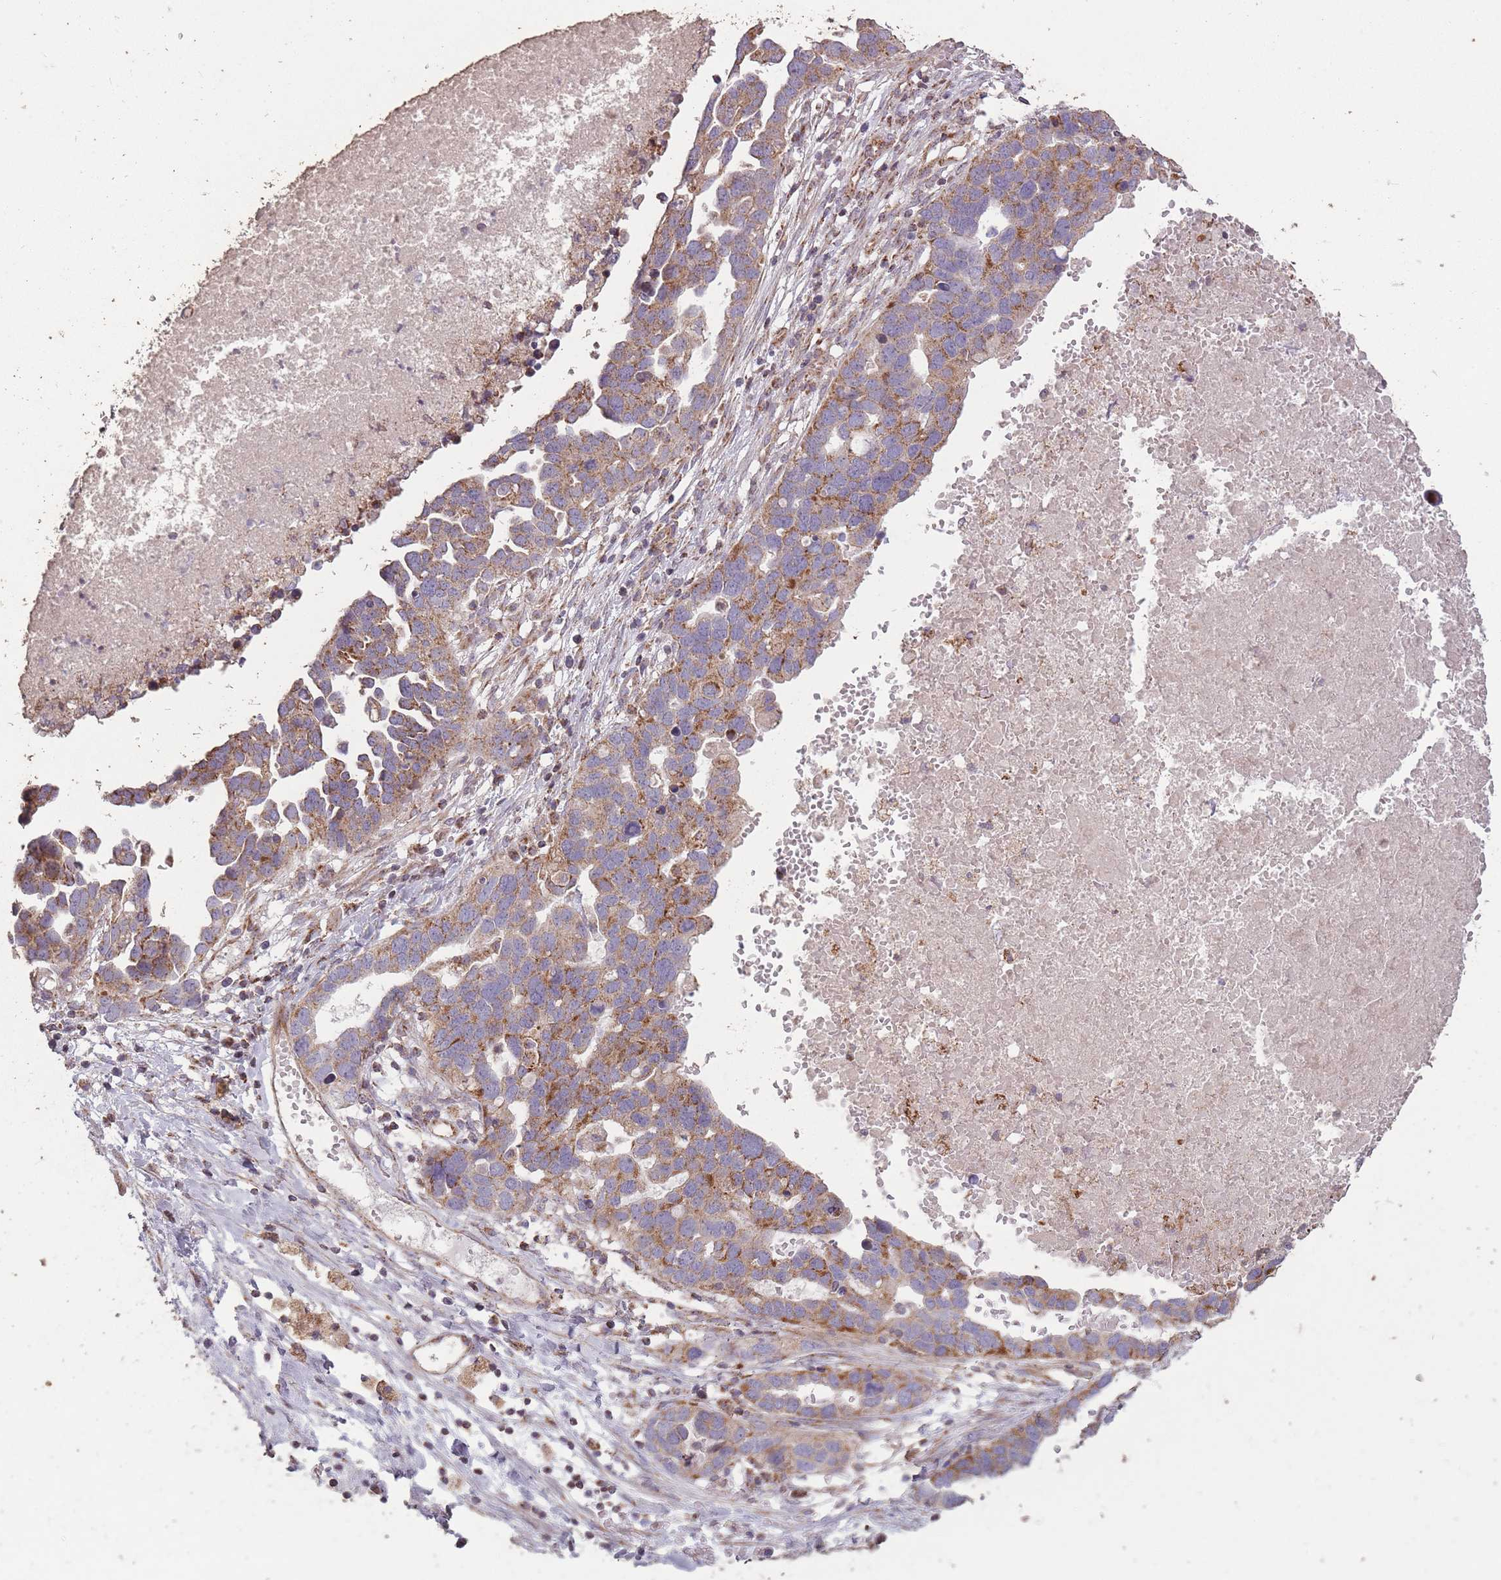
{"staining": {"intensity": "moderate", "quantity": ">75%", "location": "cytoplasmic/membranous"}, "tissue": "ovarian cancer", "cell_type": "Tumor cells", "image_type": "cancer", "snomed": [{"axis": "morphology", "description": "Cystadenocarcinoma, serous, NOS"}, {"axis": "topography", "description": "Ovary"}], "caption": "Protein expression analysis of human ovarian cancer reveals moderate cytoplasmic/membranous expression in approximately >75% of tumor cells.", "gene": "CNOT8", "patient": {"sex": "female", "age": 54}}